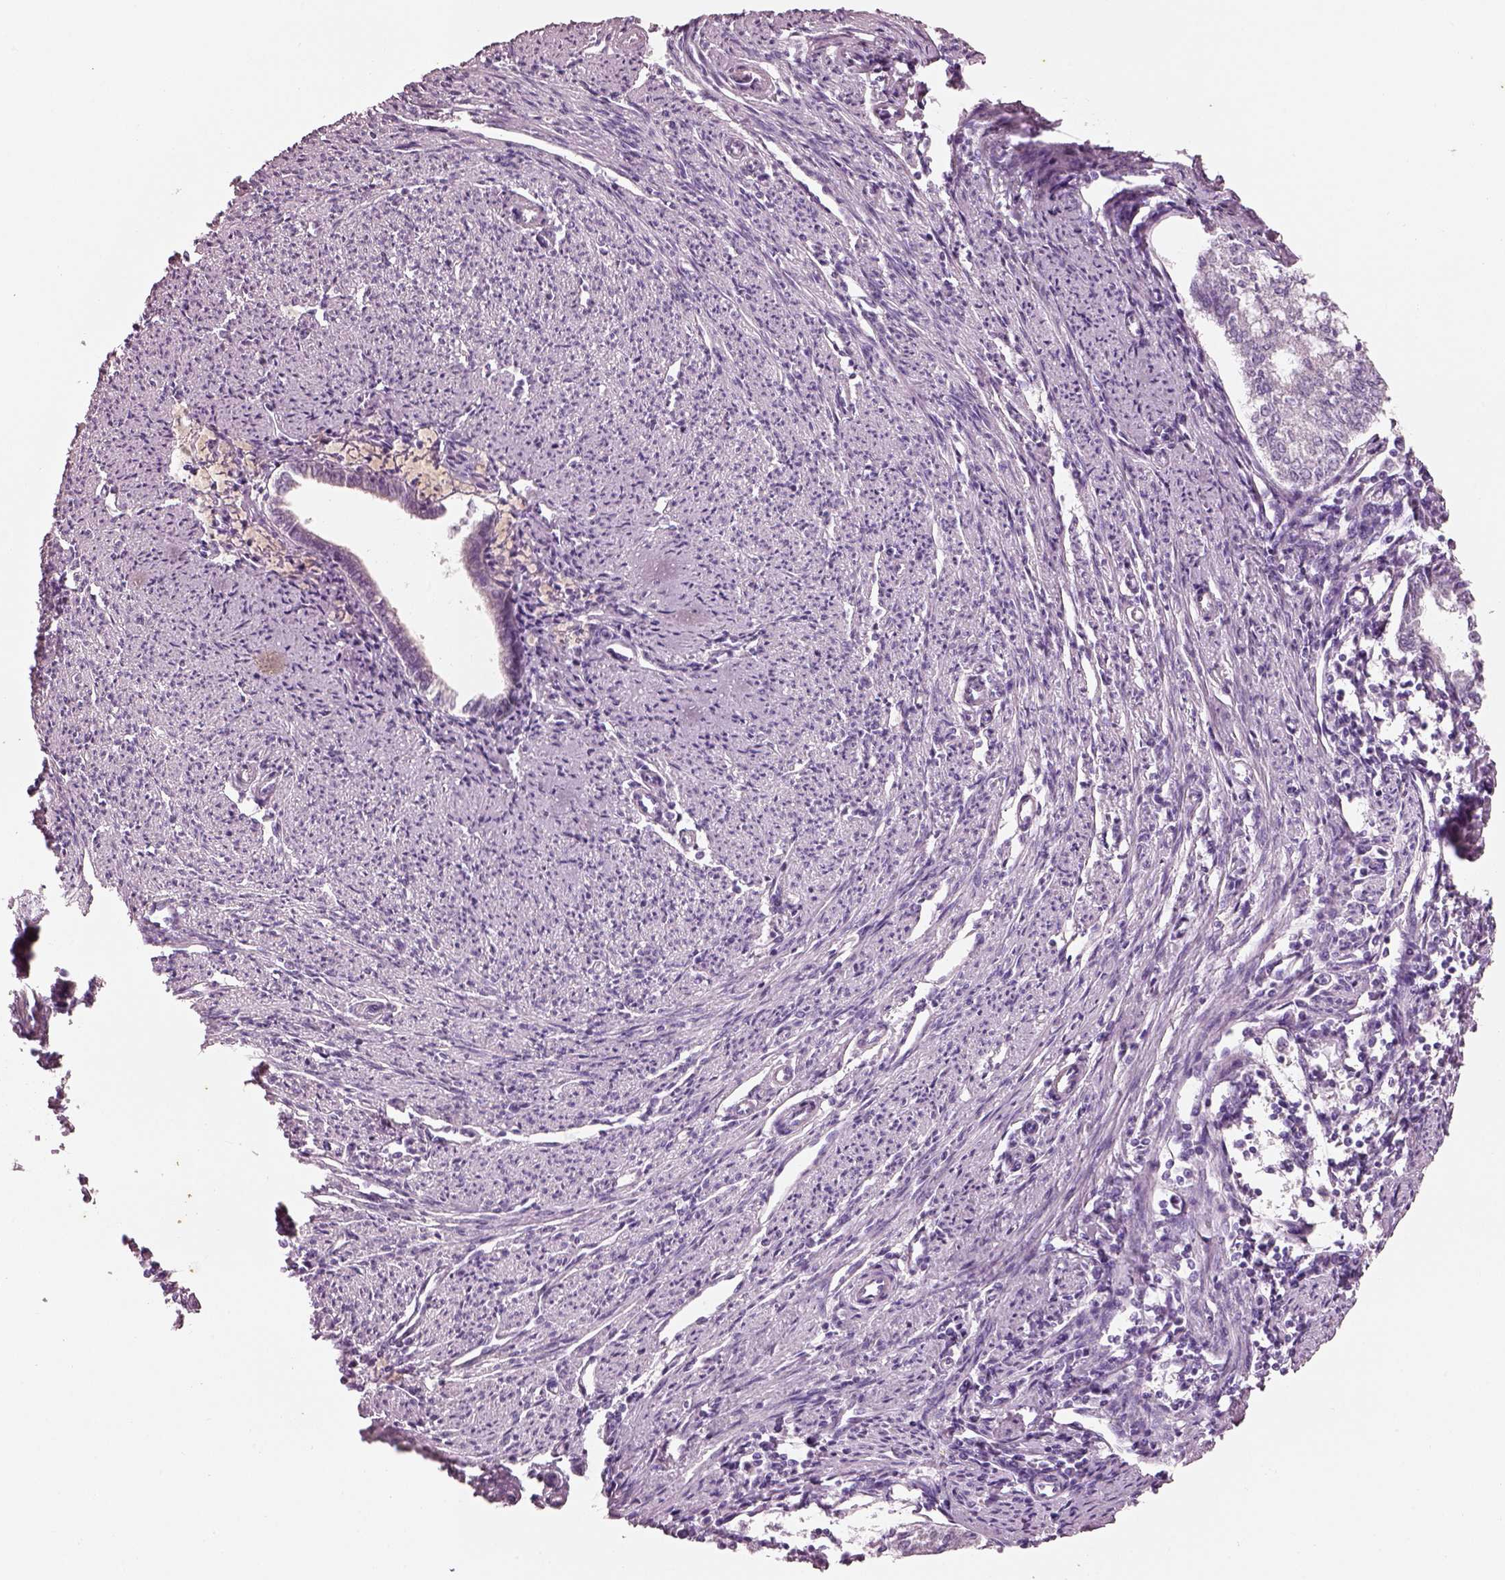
{"staining": {"intensity": "negative", "quantity": "none", "location": "none"}, "tissue": "endometrial cancer", "cell_type": "Tumor cells", "image_type": "cancer", "snomed": [{"axis": "morphology", "description": "Adenocarcinoma, NOS"}, {"axis": "topography", "description": "Endometrium"}], "caption": "A photomicrograph of human endometrial cancer (adenocarcinoma) is negative for staining in tumor cells. The staining was performed using DAB to visualize the protein expression in brown, while the nuclei were stained in blue with hematoxylin (Magnification: 20x).", "gene": "ELSPBP1", "patient": {"sex": "female", "age": 79}}